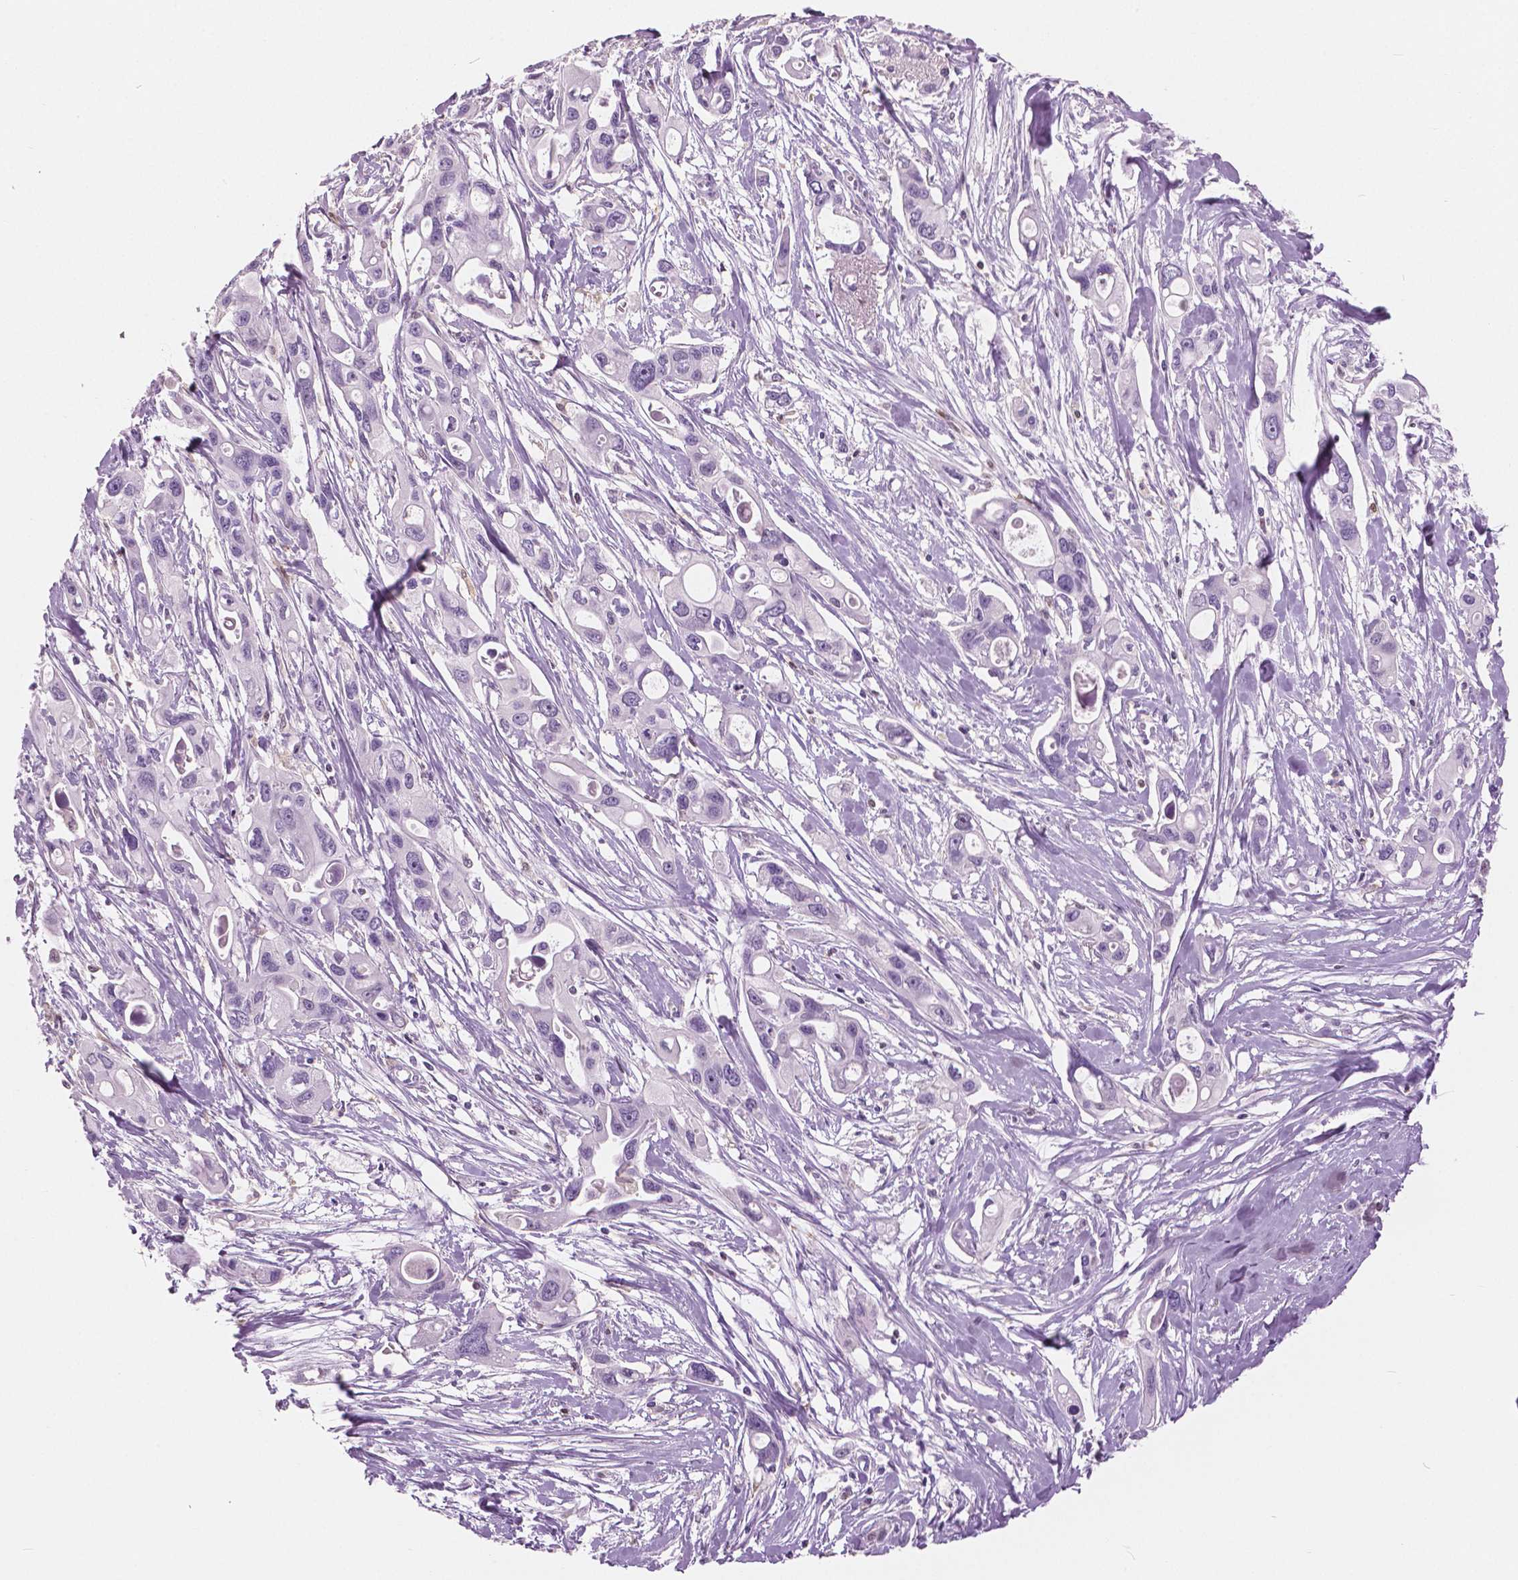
{"staining": {"intensity": "negative", "quantity": "none", "location": "none"}, "tissue": "pancreatic cancer", "cell_type": "Tumor cells", "image_type": "cancer", "snomed": [{"axis": "morphology", "description": "Adenocarcinoma, NOS"}, {"axis": "topography", "description": "Pancreas"}], "caption": "Immunohistochemistry (IHC) photomicrograph of neoplastic tissue: adenocarcinoma (pancreatic) stained with DAB reveals no significant protein expression in tumor cells.", "gene": "GALM", "patient": {"sex": "male", "age": 60}}